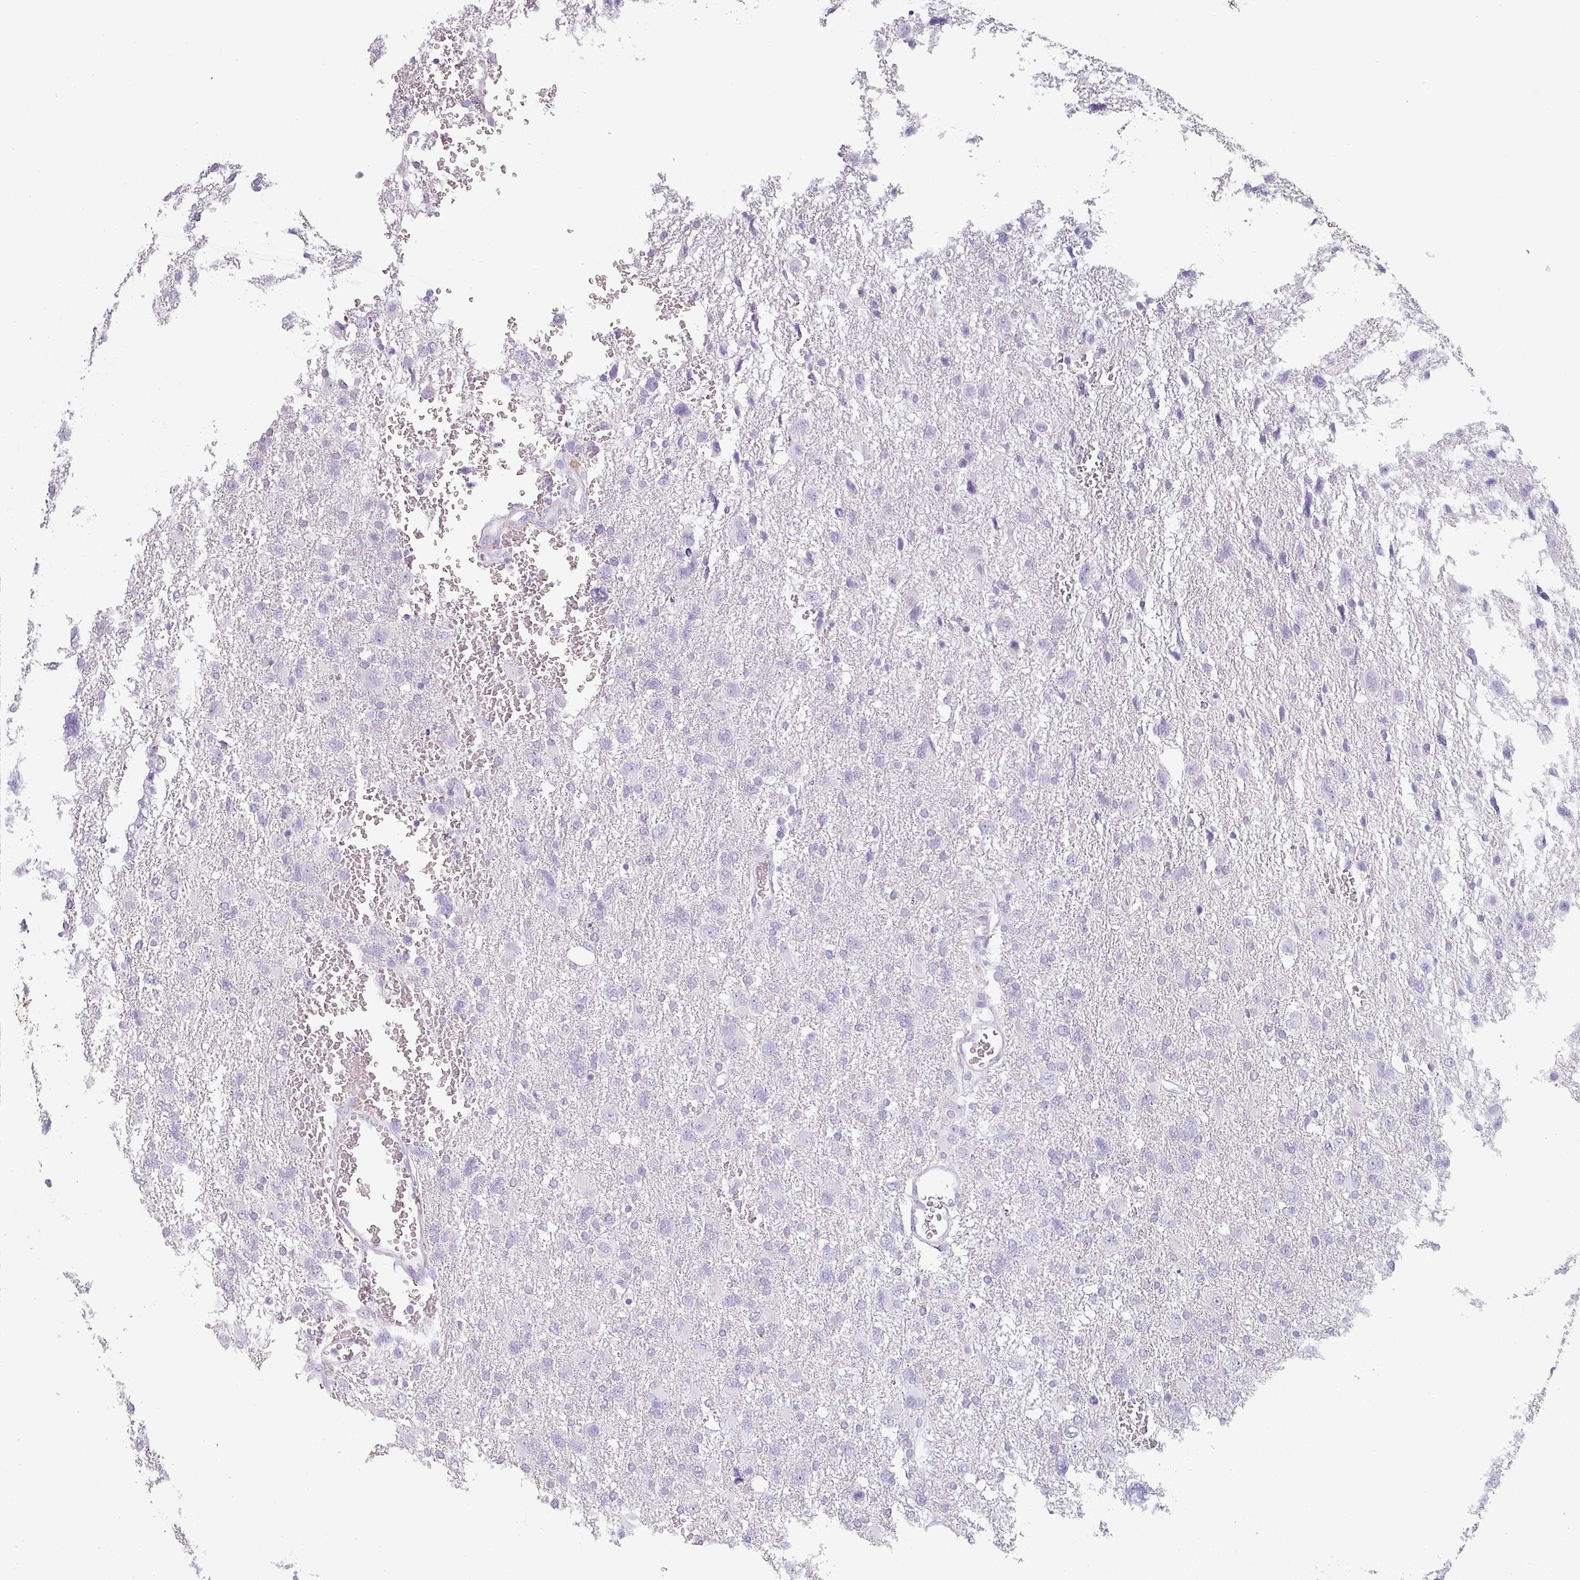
{"staining": {"intensity": "negative", "quantity": "none", "location": "none"}, "tissue": "glioma", "cell_type": "Tumor cells", "image_type": "cancer", "snomed": [{"axis": "morphology", "description": "Glioma, malignant, High grade"}, {"axis": "topography", "description": "Brain"}], "caption": "Tumor cells show no significant protein positivity in malignant glioma (high-grade).", "gene": "SFTPA1", "patient": {"sex": "male", "age": 61}}